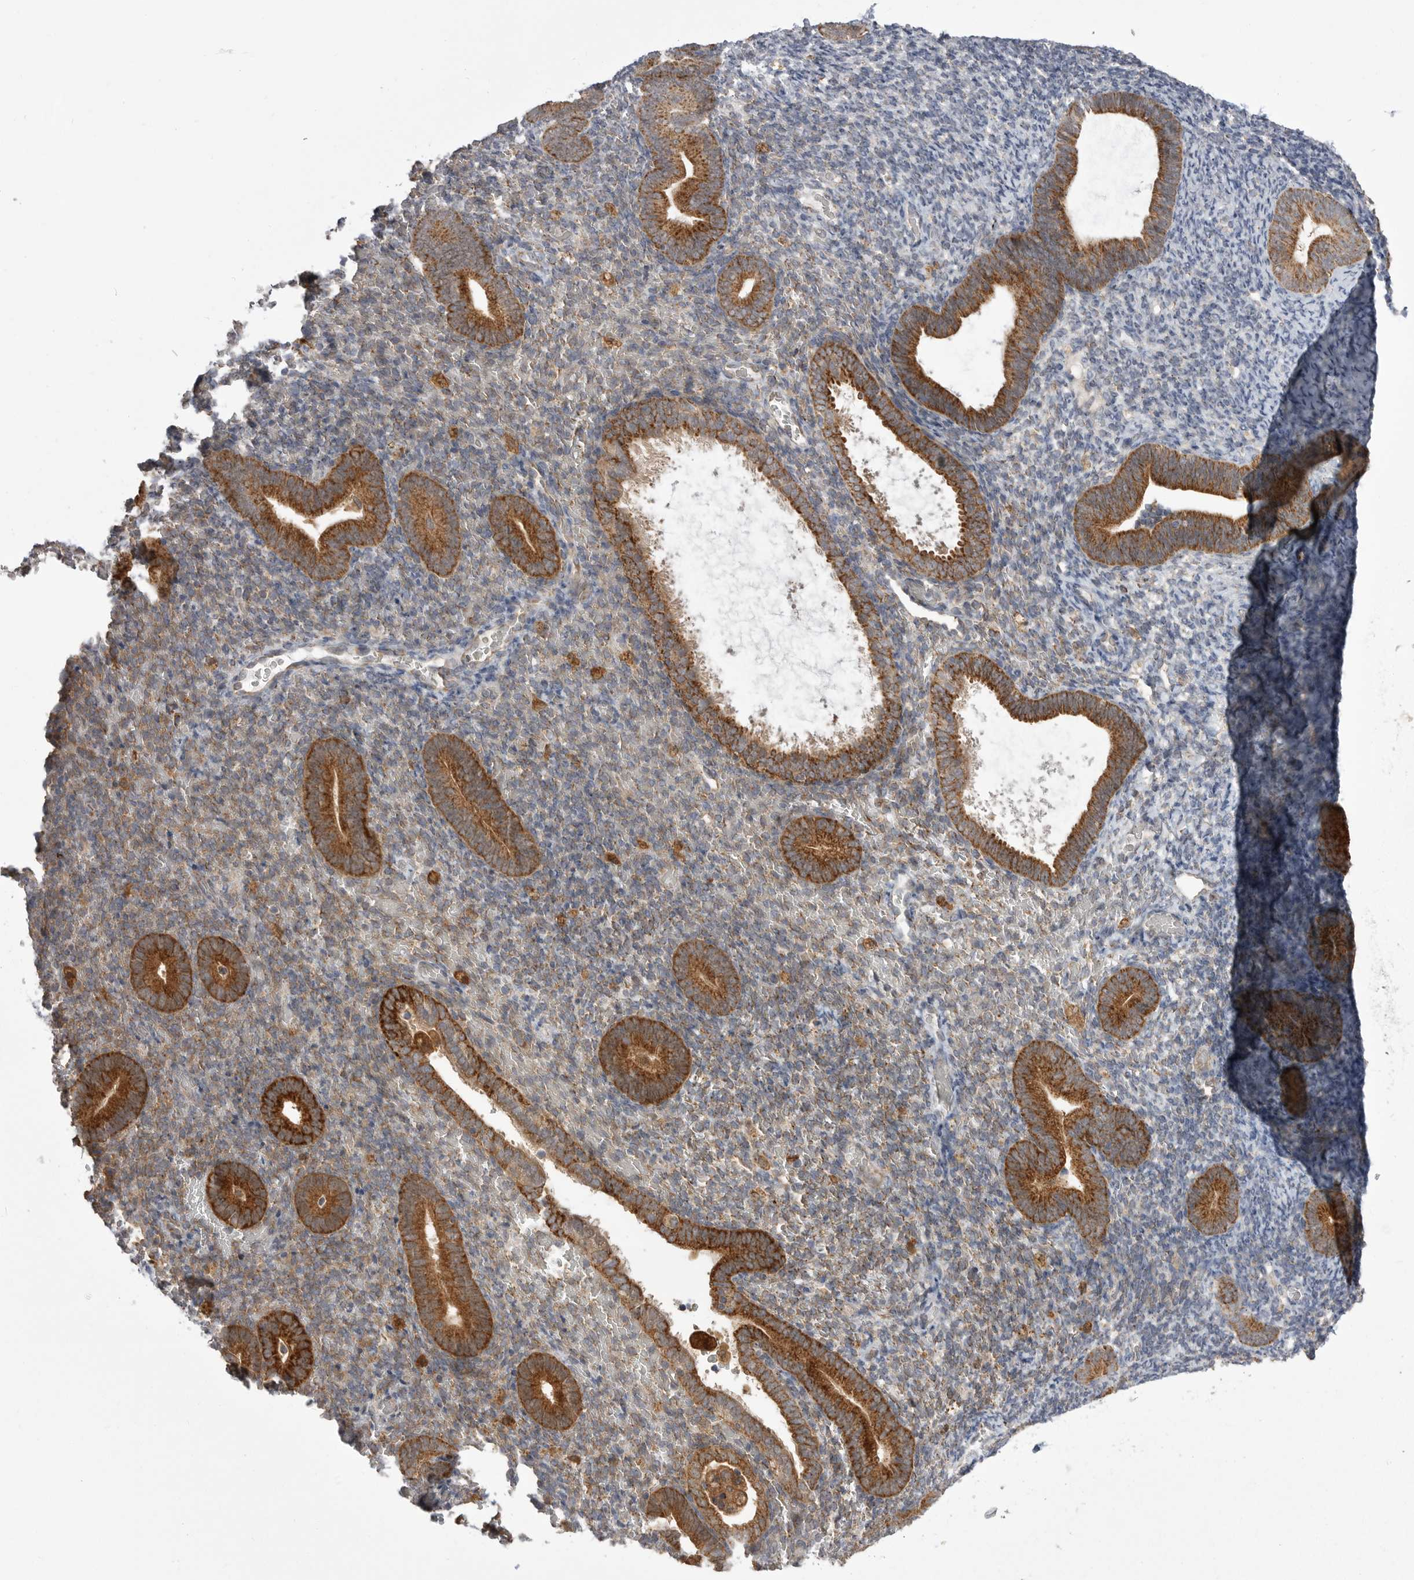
{"staining": {"intensity": "weak", "quantity": "25%-75%", "location": "cytoplasmic/membranous"}, "tissue": "endometrium", "cell_type": "Cells in endometrial stroma", "image_type": "normal", "snomed": [{"axis": "morphology", "description": "Normal tissue, NOS"}, {"axis": "topography", "description": "Endometrium"}], "caption": "A brown stain shows weak cytoplasmic/membranous staining of a protein in cells in endometrial stroma of unremarkable human endometrium.", "gene": "KYAT3", "patient": {"sex": "female", "age": 51}}